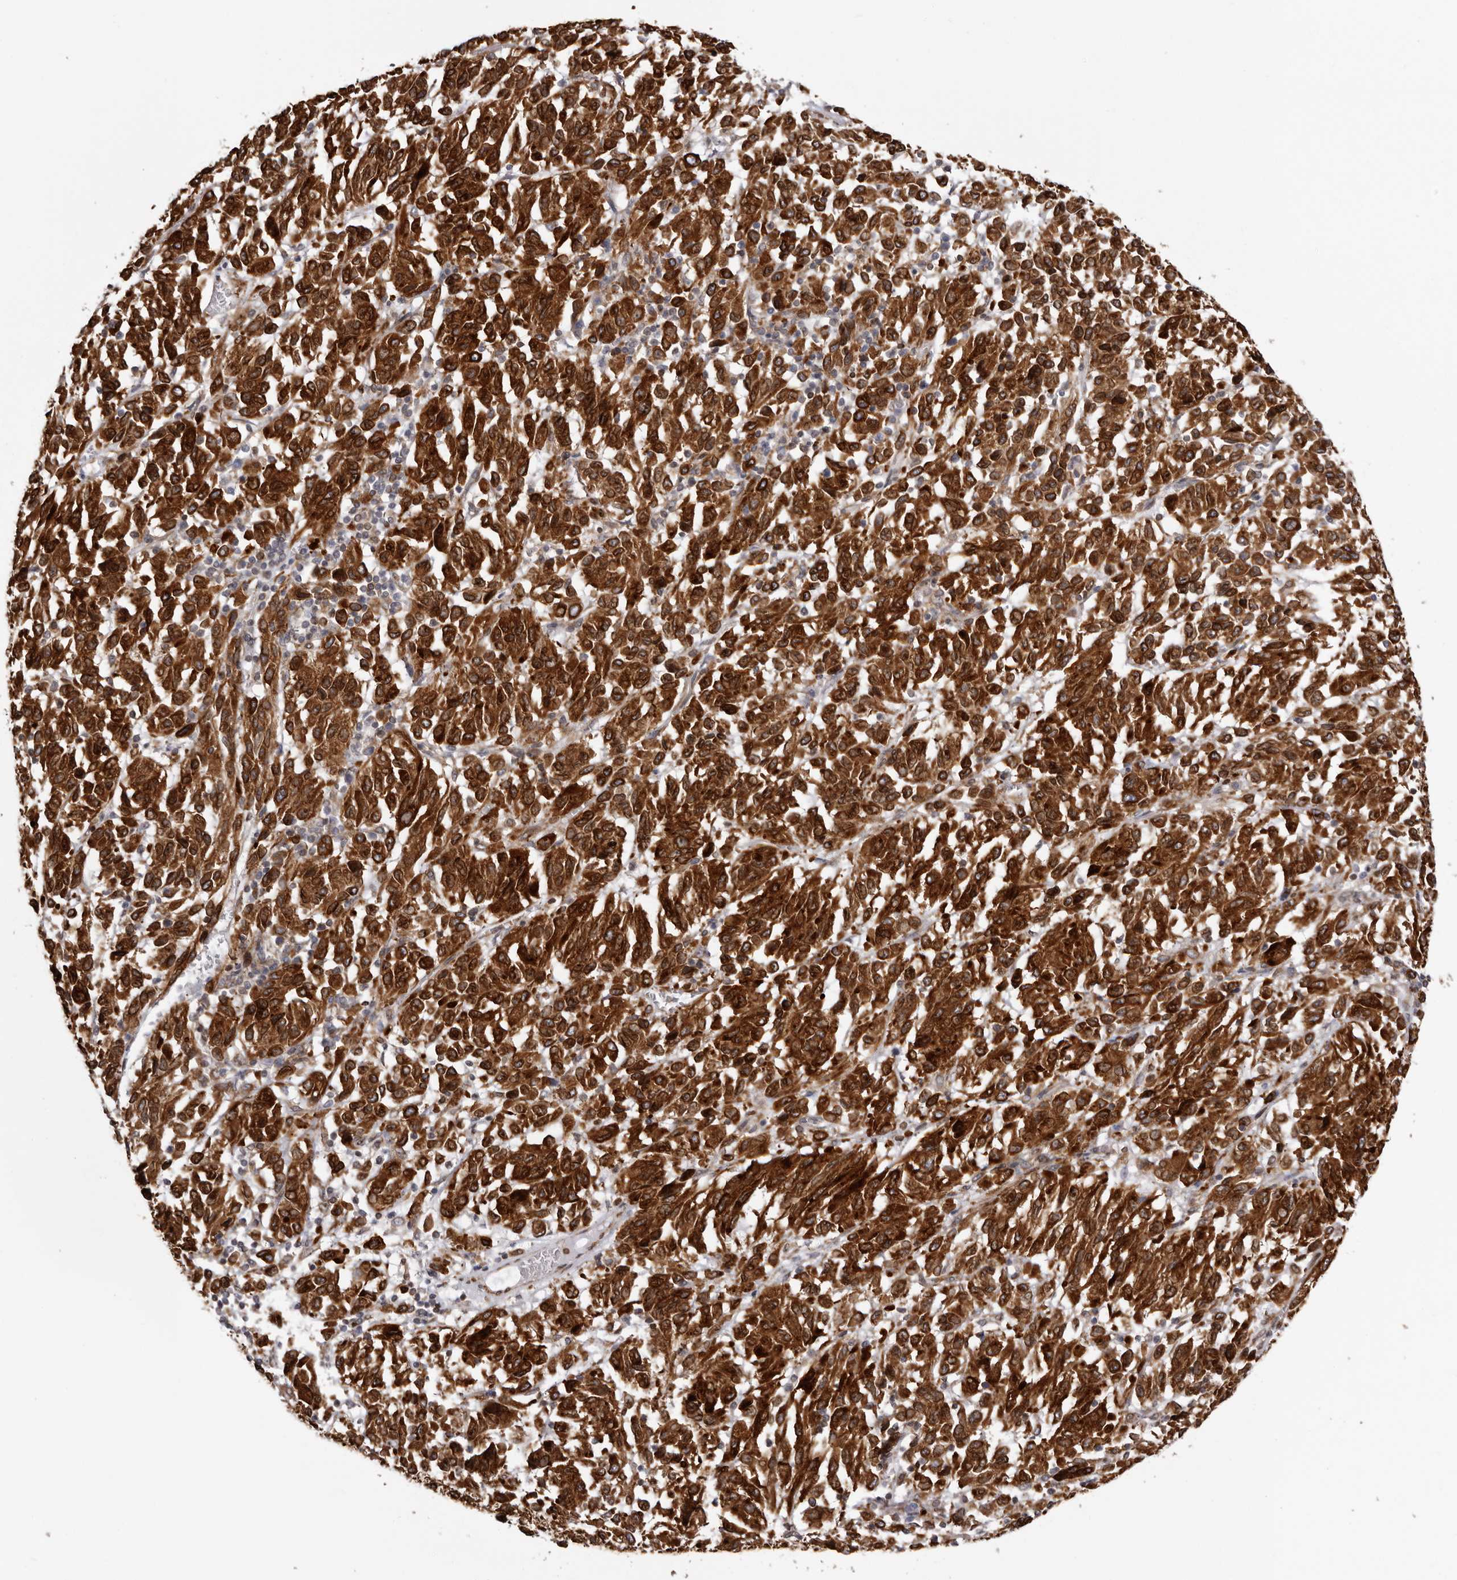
{"staining": {"intensity": "strong", "quantity": ">75%", "location": "cytoplasmic/membranous"}, "tissue": "melanoma", "cell_type": "Tumor cells", "image_type": "cancer", "snomed": [{"axis": "morphology", "description": "Malignant melanoma, Metastatic site"}, {"axis": "topography", "description": "Lung"}], "caption": "Immunohistochemical staining of malignant melanoma (metastatic site) exhibits high levels of strong cytoplasmic/membranous protein staining in about >75% of tumor cells. The staining is performed using DAB brown chromogen to label protein expression. The nuclei are counter-stained blue using hematoxylin.", "gene": "C4orf3", "patient": {"sex": "male", "age": 64}}